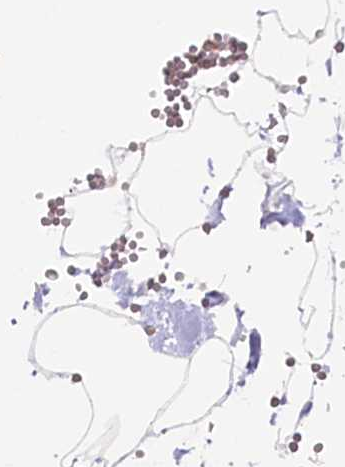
{"staining": {"intensity": "negative", "quantity": "none", "location": "none"}, "tissue": "adipose tissue", "cell_type": "Adipocytes", "image_type": "normal", "snomed": [{"axis": "morphology", "description": "Normal tissue, NOS"}, {"axis": "topography", "description": "Gallbladder"}, {"axis": "topography", "description": "Peripheral nerve tissue"}], "caption": "Immunohistochemical staining of unremarkable human adipose tissue displays no significant staining in adipocytes.", "gene": "CEP170", "patient": {"sex": "male", "age": 38}}